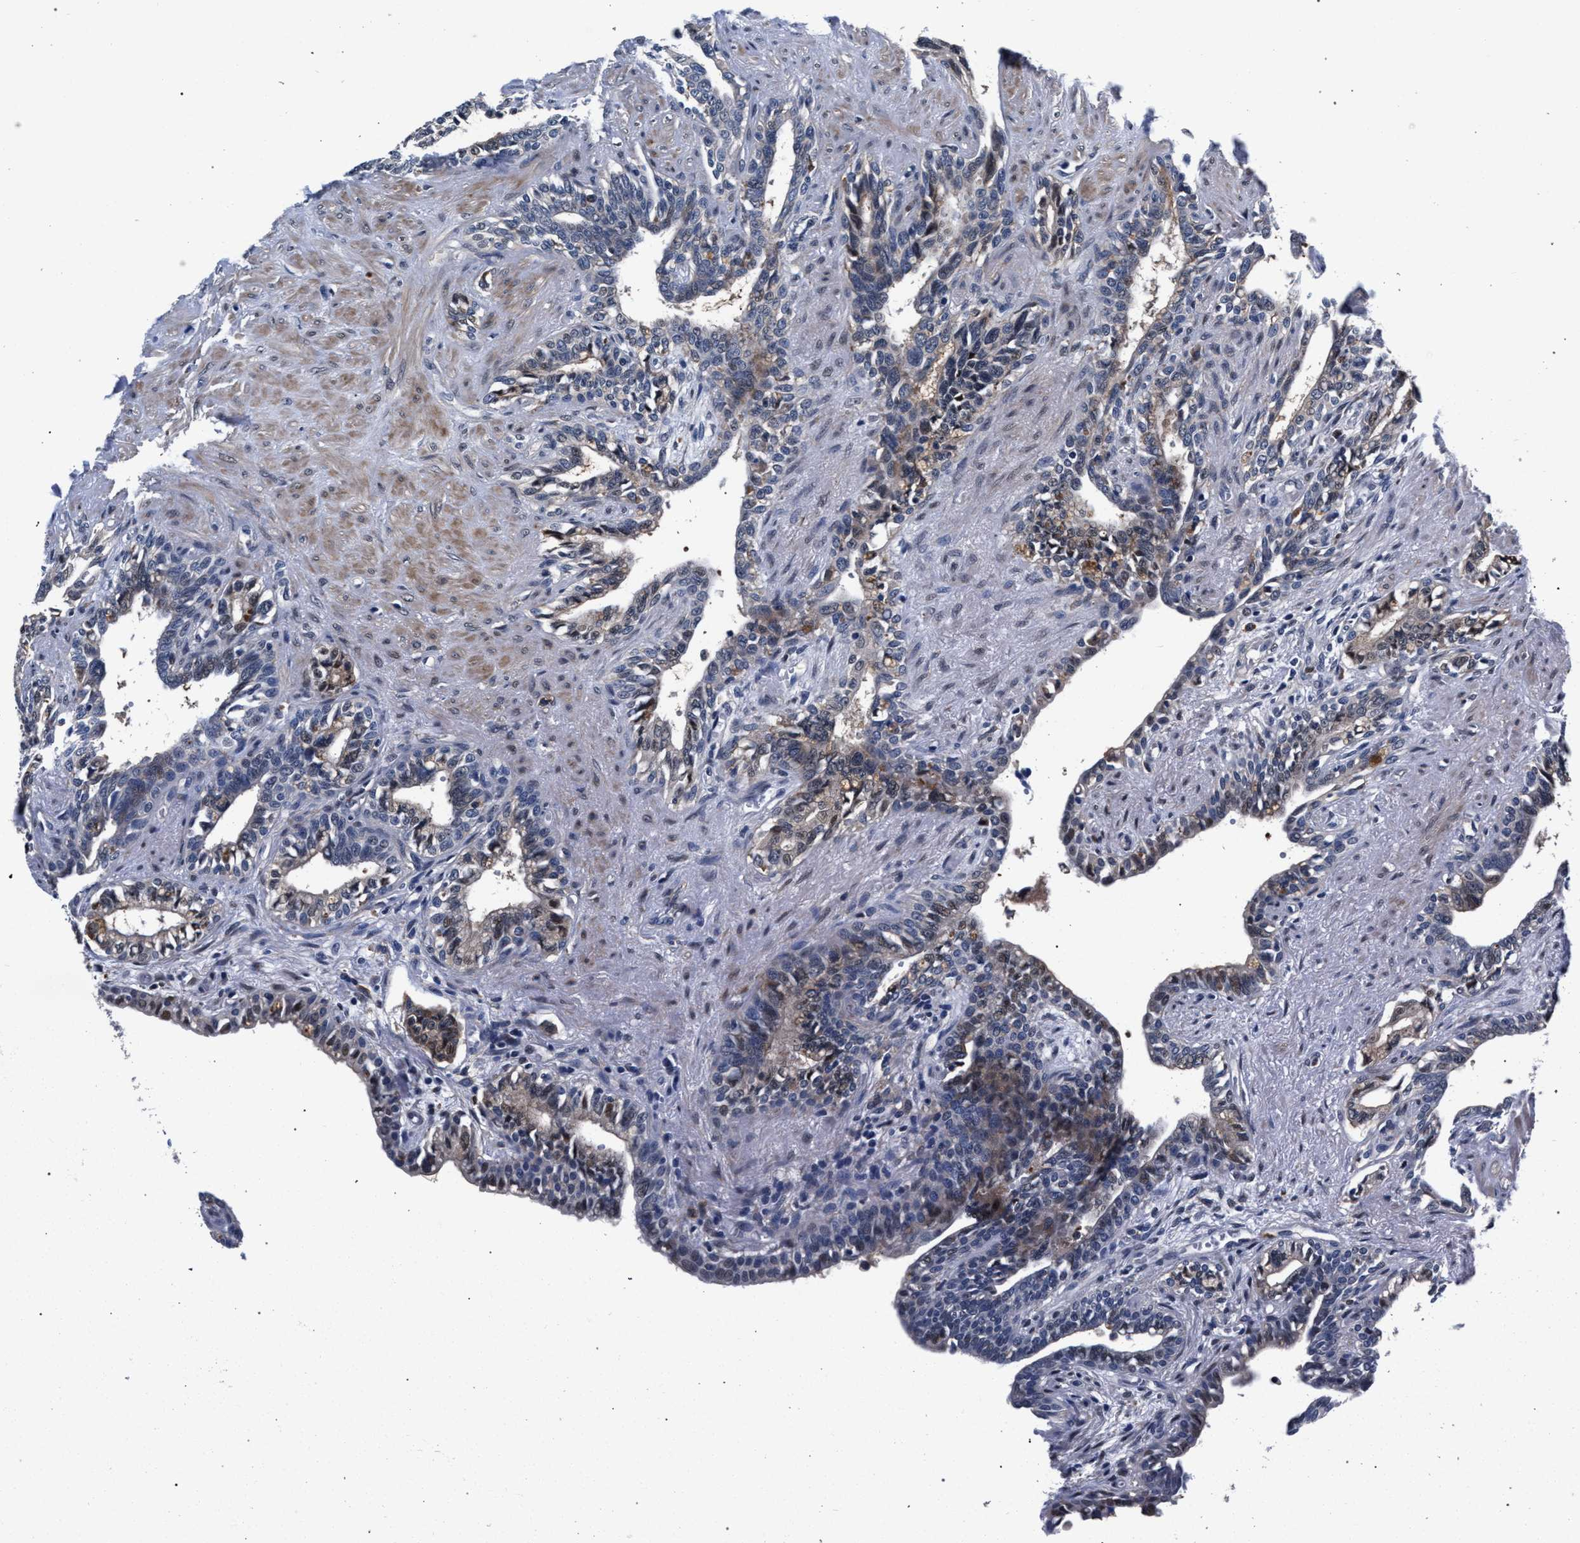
{"staining": {"intensity": "moderate", "quantity": "25%-75%", "location": "cytoplasmic/membranous"}, "tissue": "seminal vesicle", "cell_type": "Glandular cells", "image_type": "normal", "snomed": [{"axis": "morphology", "description": "Normal tissue, NOS"}, {"axis": "morphology", "description": "Adenocarcinoma, High grade"}, {"axis": "topography", "description": "Prostate"}, {"axis": "topography", "description": "Seminal veicle"}], "caption": "IHC of normal seminal vesicle exhibits medium levels of moderate cytoplasmic/membranous positivity in about 25%-75% of glandular cells.", "gene": "ZNF462", "patient": {"sex": "male", "age": 55}}